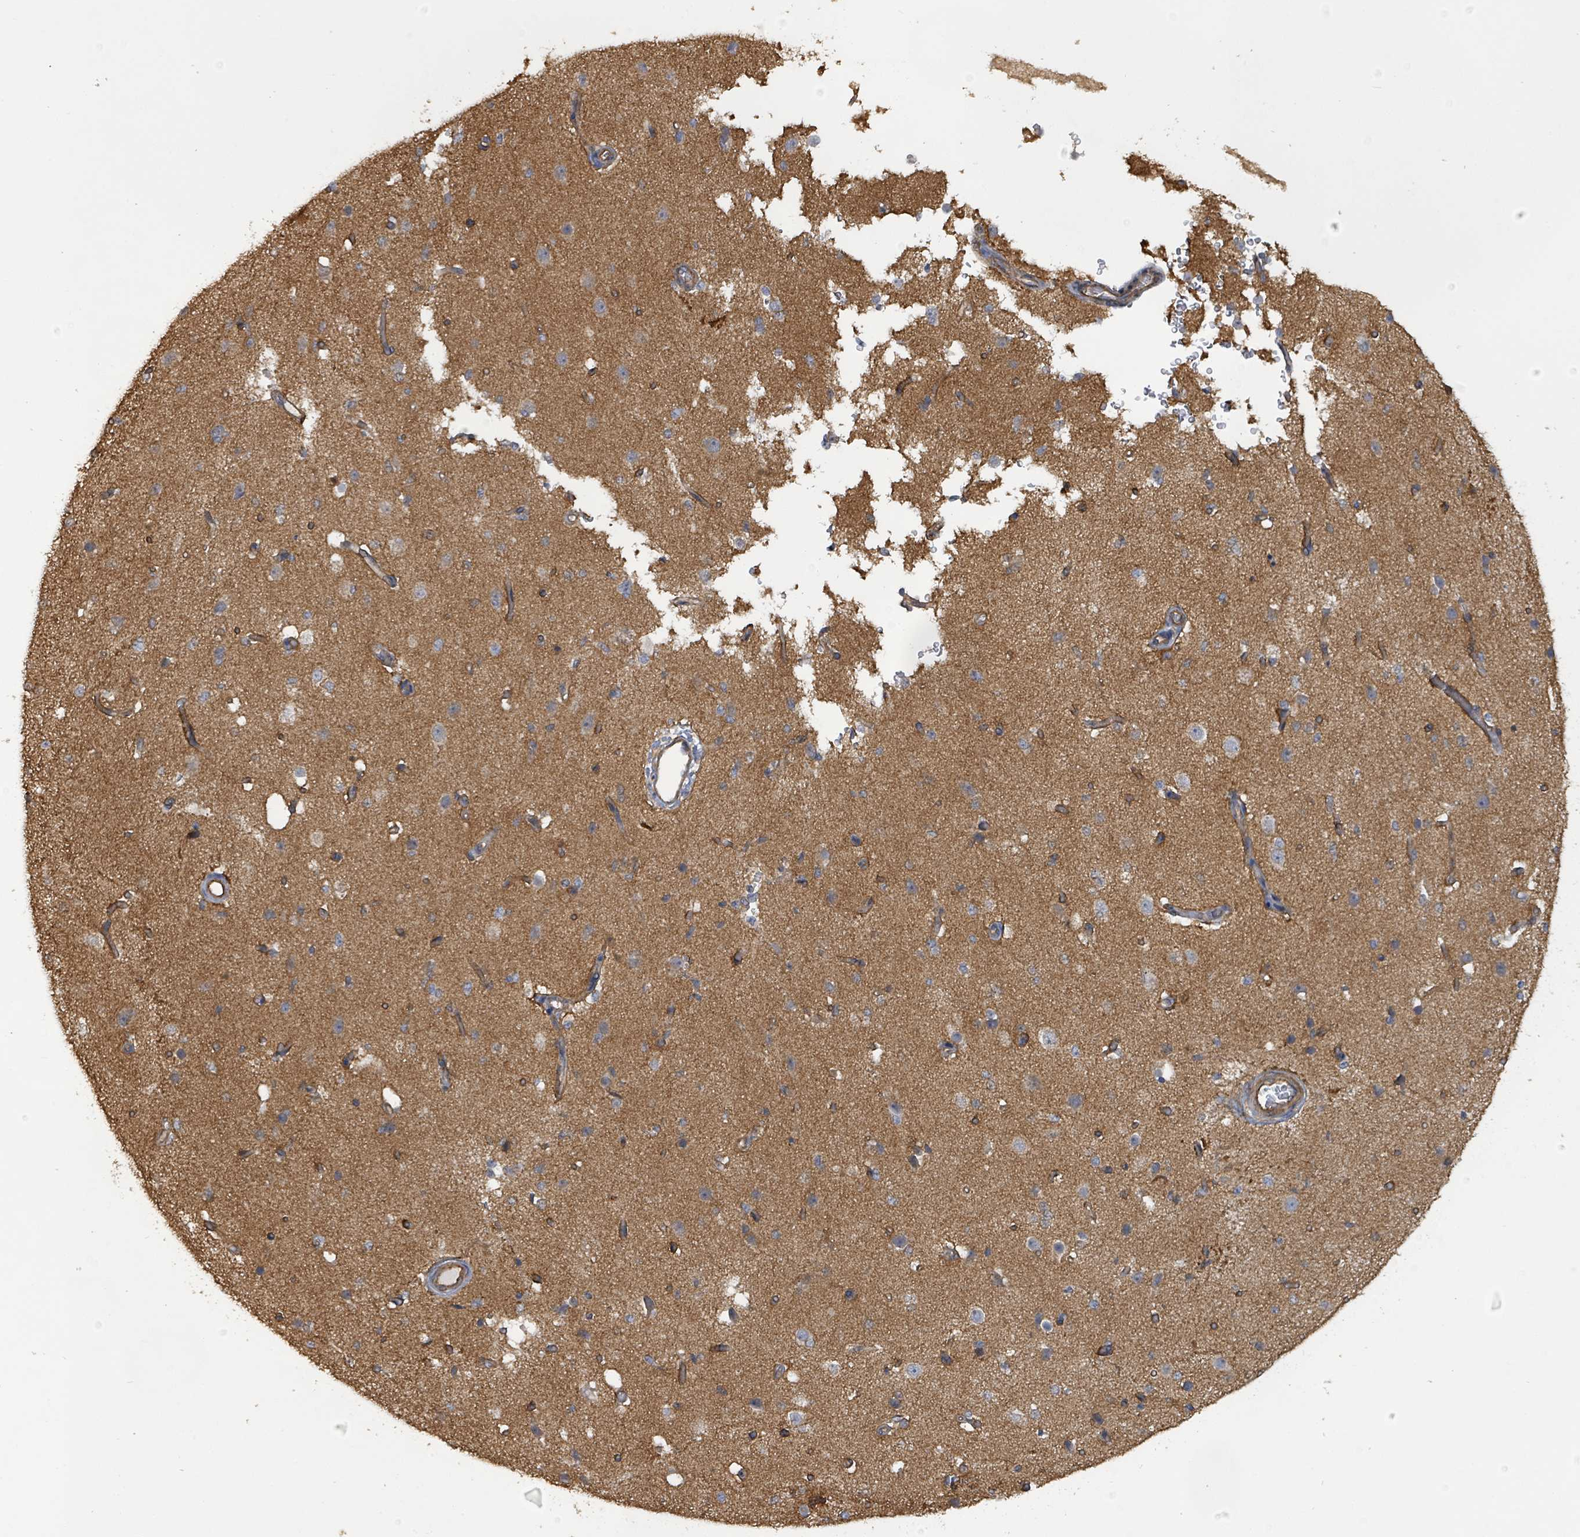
{"staining": {"intensity": "moderate", "quantity": ">75%", "location": "cytoplasmic/membranous"}, "tissue": "cerebral cortex", "cell_type": "Endothelial cells", "image_type": "normal", "snomed": [{"axis": "morphology", "description": "Normal tissue, NOS"}, {"axis": "morphology", "description": "Inflammation, NOS"}, {"axis": "topography", "description": "Cerebral cortex"}], "caption": "Protein expression analysis of unremarkable human cerebral cortex reveals moderate cytoplasmic/membranous expression in approximately >75% of endothelial cells. The staining was performed using DAB, with brown indicating positive protein expression. Nuclei are stained blue with hematoxylin.", "gene": "KBTBD11", "patient": {"sex": "male", "age": 6}}